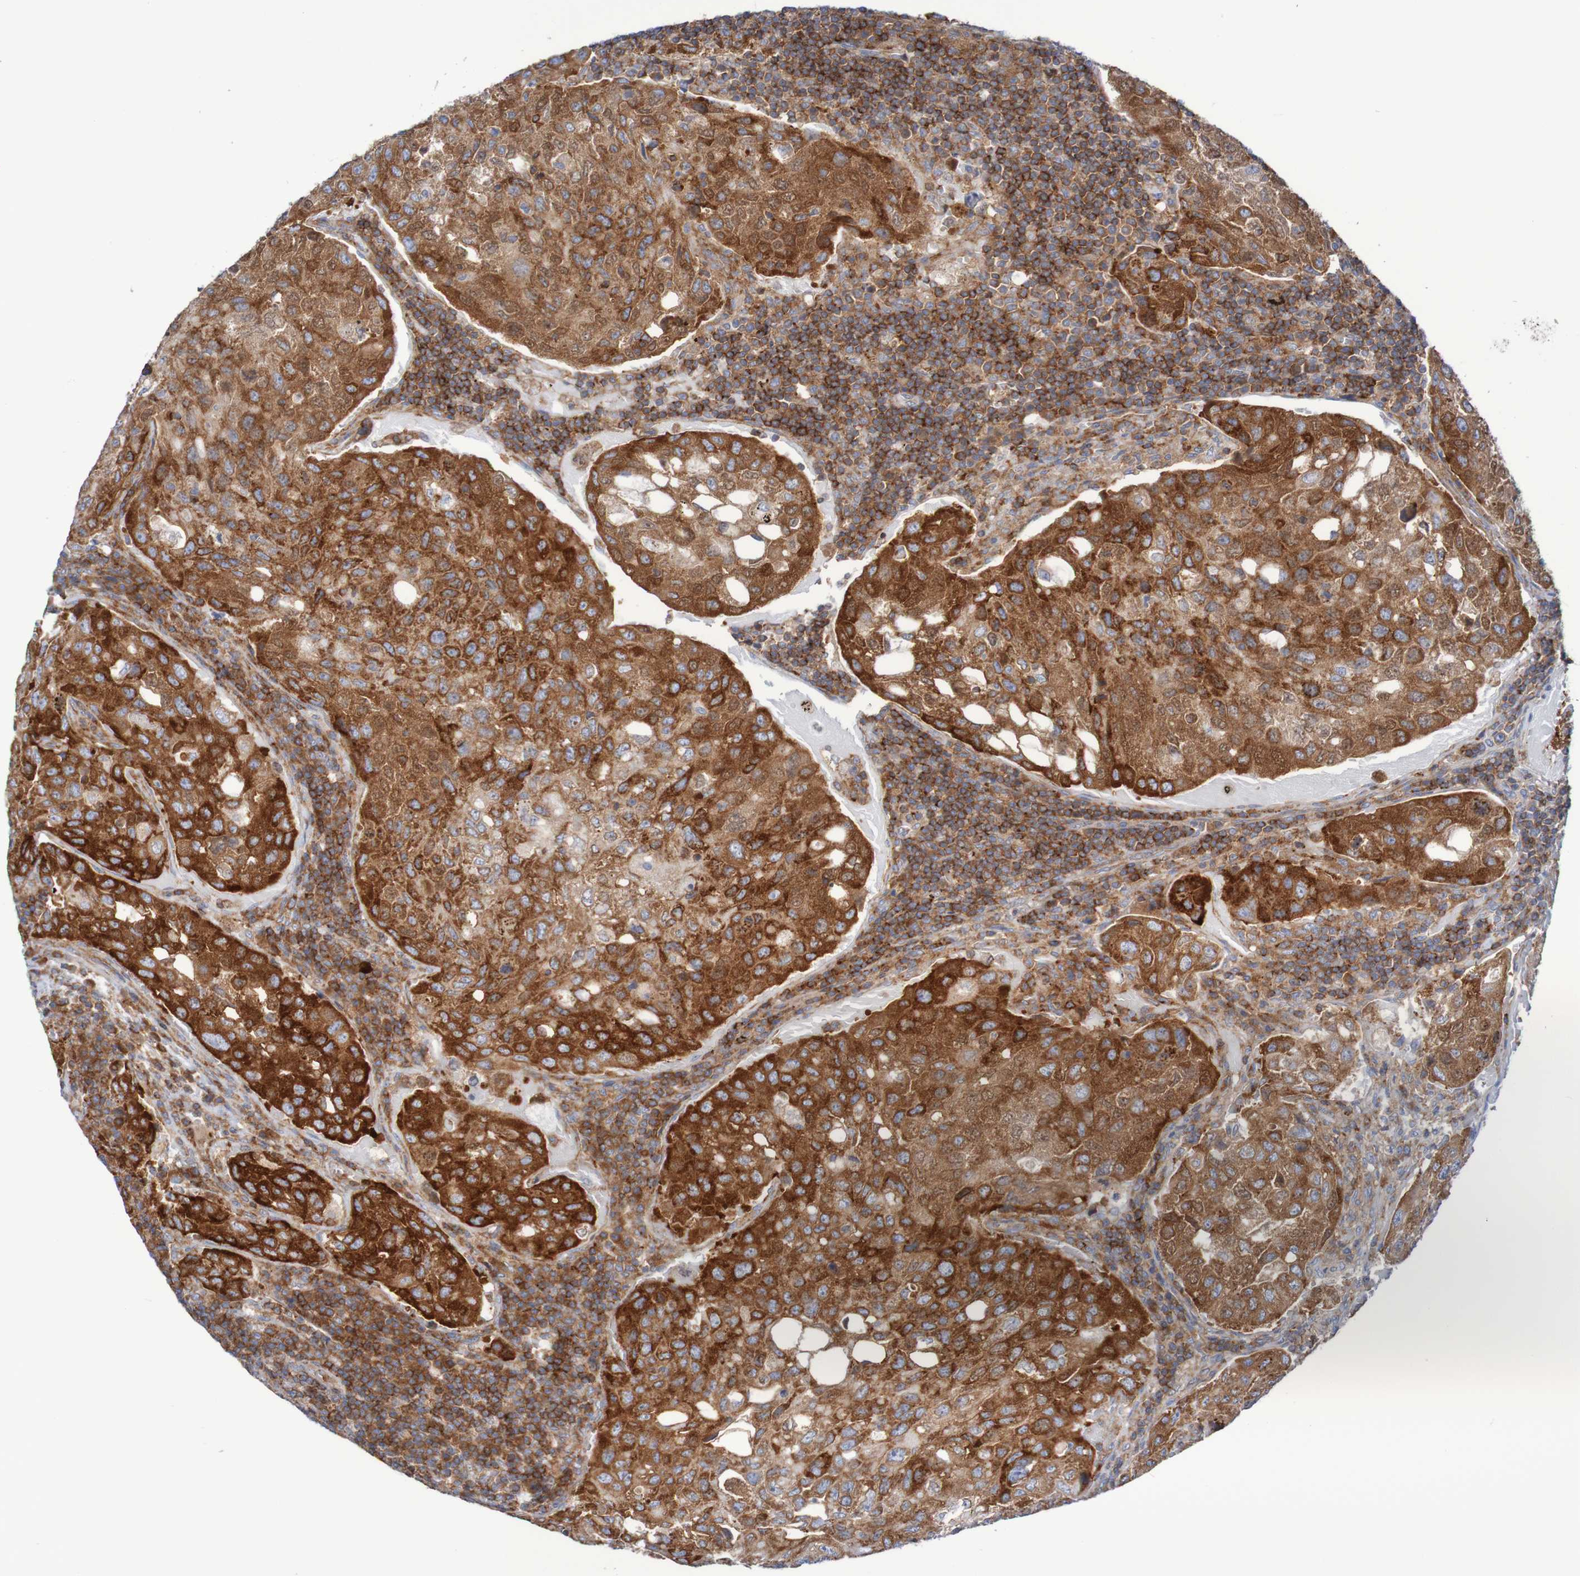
{"staining": {"intensity": "strong", "quantity": ">75%", "location": "cytoplasmic/membranous"}, "tissue": "urothelial cancer", "cell_type": "Tumor cells", "image_type": "cancer", "snomed": [{"axis": "morphology", "description": "Urothelial carcinoma, High grade"}, {"axis": "topography", "description": "Lymph node"}, {"axis": "topography", "description": "Urinary bladder"}], "caption": "This histopathology image shows immunohistochemistry staining of human high-grade urothelial carcinoma, with high strong cytoplasmic/membranous staining in approximately >75% of tumor cells.", "gene": "FXR2", "patient": {"sex": "male", "age": 51}}